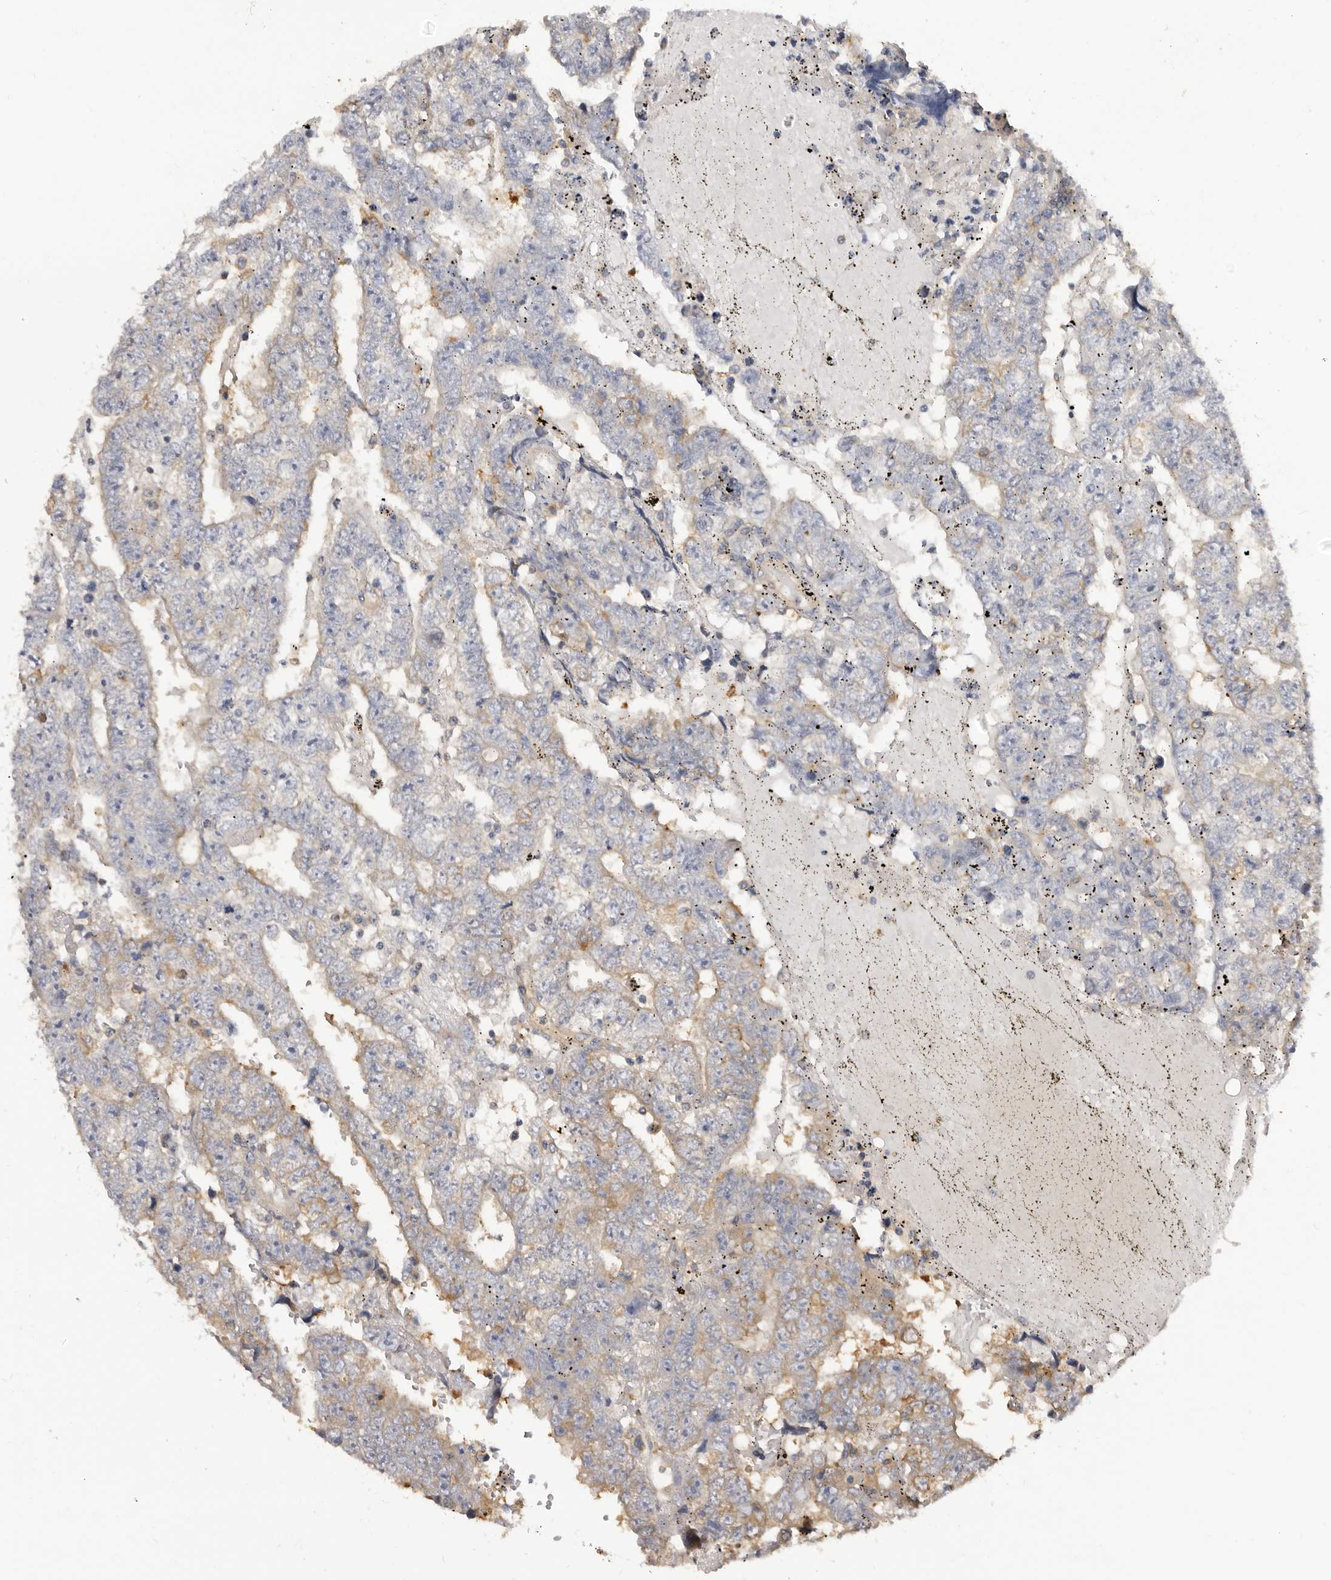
{"staining": {"intensity": "moderate", "quantity": "25%-75%", "location": "cytoplasmic/membranous"}, "tissue": "testis cancer", "cell_type": "Tumor cells", "image_type": "cancer", "snomed": [{"axis": "morphology", "description": "Carcinoma, Embryonal, NOS"}, {"axis": "topography", "description": "Testis"}], "caption": "Testis embryonal carcinoma tissue shows moderate cytoplasmic/membranous staining in about 25%-75% of tumor cells, visualized by immunohistochemistry.", "gene": "ADAMTS20", "patient": {"sex": "male", "age": 25}}